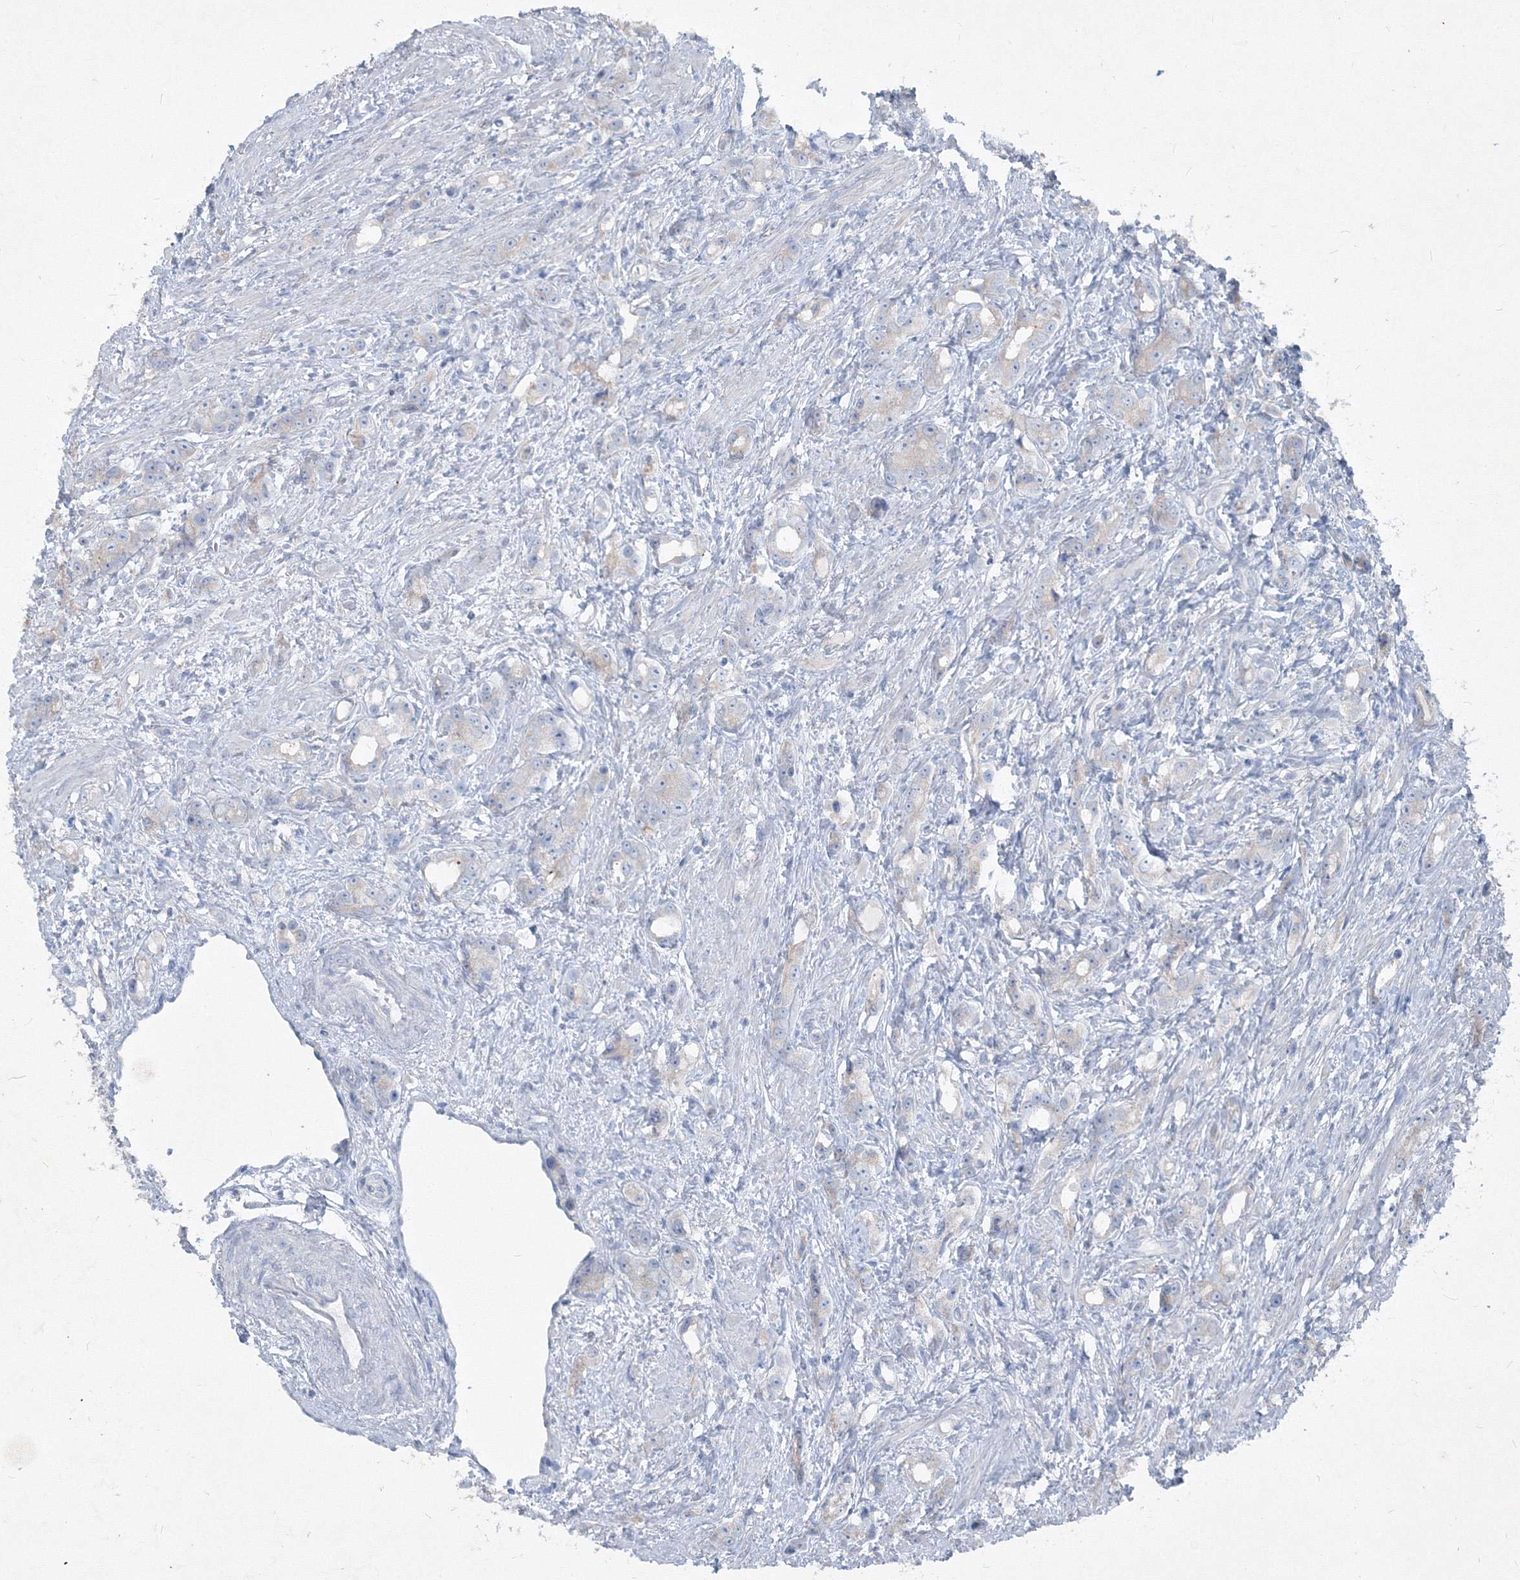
{"staining": {"intensity": "negative", "quantity": "none", "location": "none"}, "tissue": "prostate cancer", "cell_type": "Tumor cells", "image_type": "cancer", "snomed": [{"axis": "morphology", "description": "Adenocarcinoma, High grade"}, {"axis": "topography", "description": "Prostate"}], "caption": "An immunohistochemistry image of prostate cancer (high-grade adenocarcinoma) is shown. There is no staining in tumor cells of prostate cancer (high-grade adenocarcinoma).", "gene": "IFNAR1", "patient": {"sex": "male", "age": 63}}